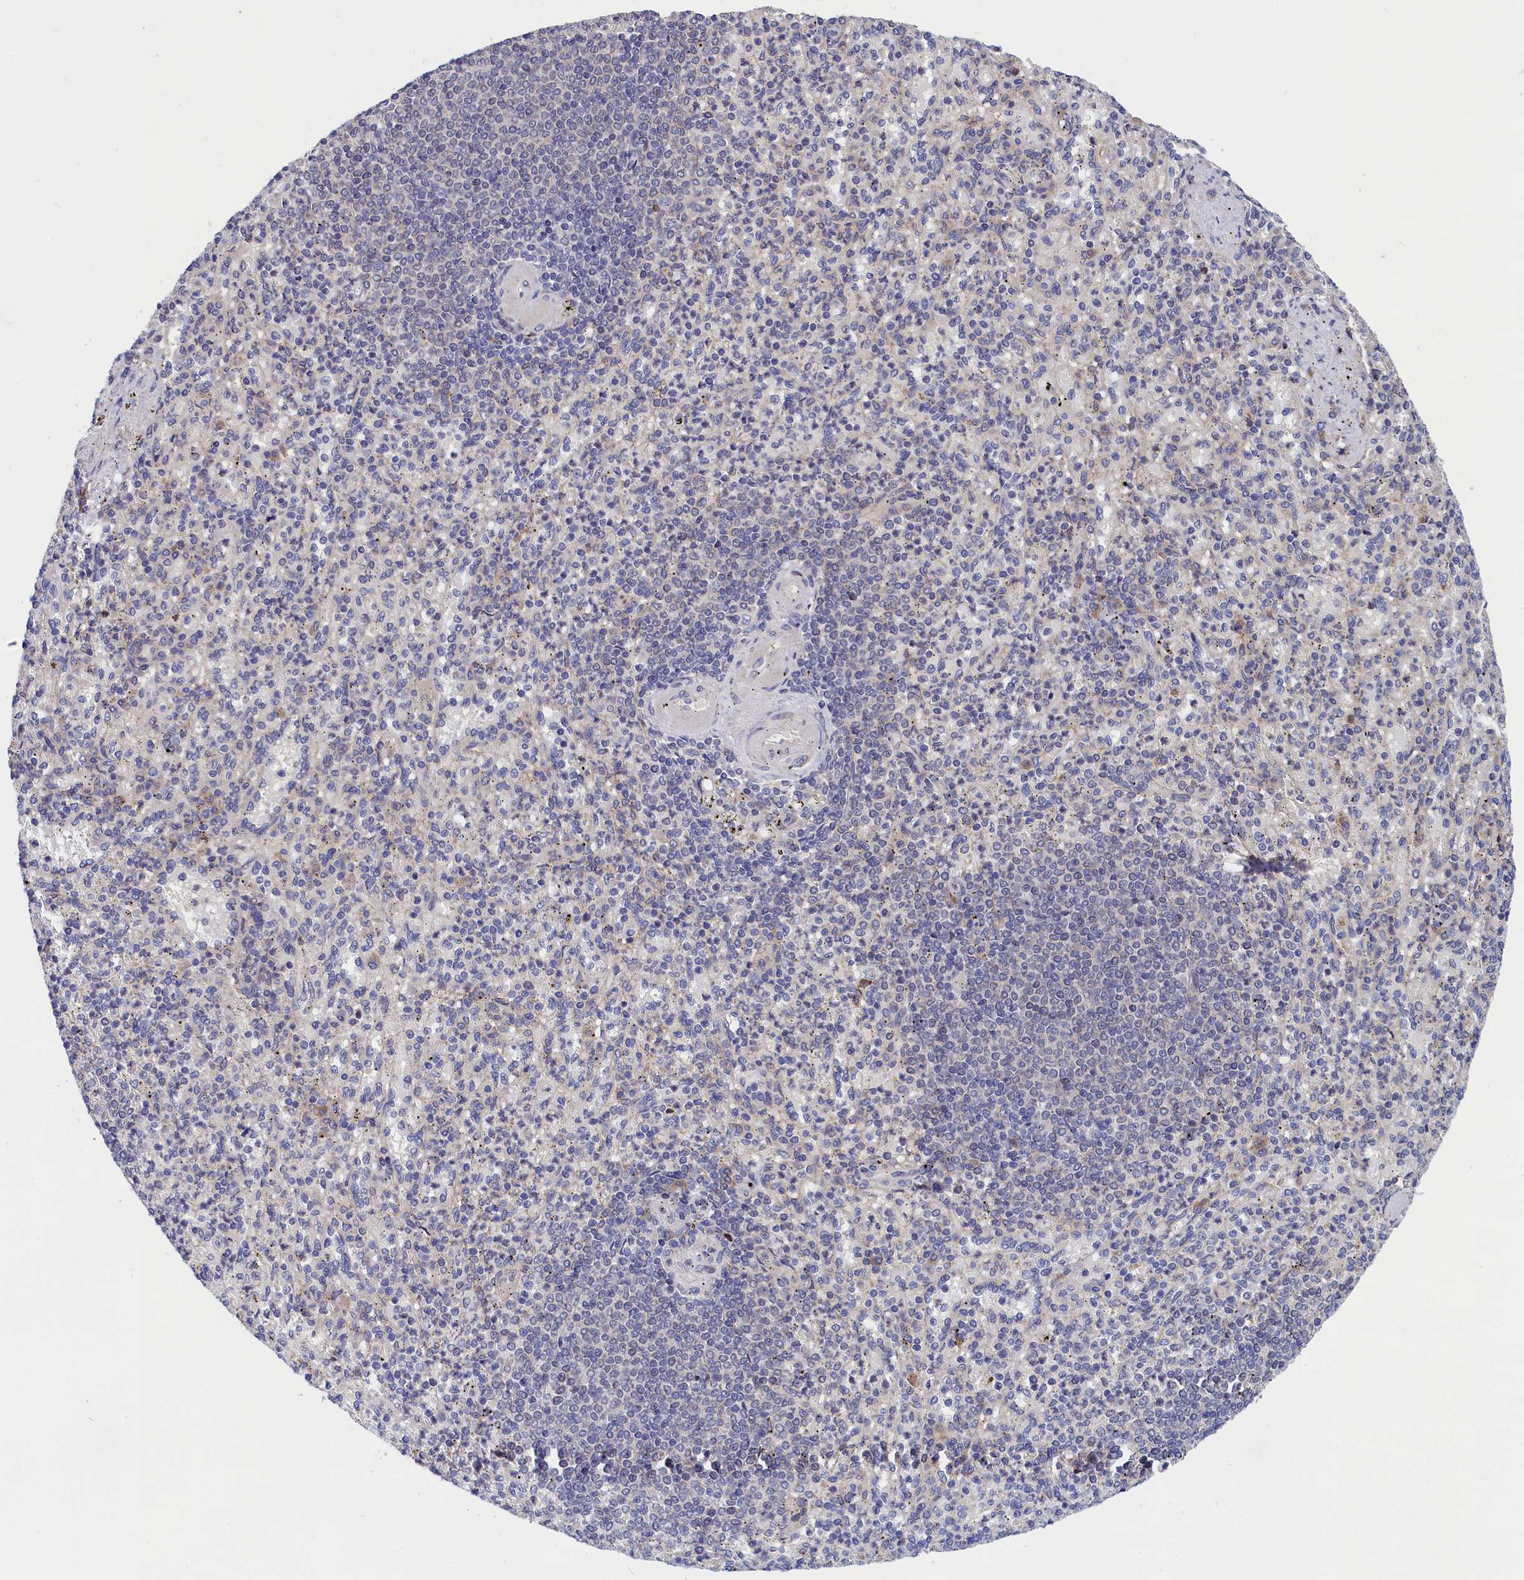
{"staining": {"intensity": "negative", "quantity": "none", "location": "none"}, "tissue": "spleen", "cell_type": "Cells in red pulp", "image_type": "normal", "snomed": [{"axis": "morphology", "description": "Normal tissue, NOS"}, {"axis": "topography", "description": "Spleen"}], "caption": "A high-resolution histopathology image shows immunohistochemistry staining of benign spleen, which exhibits no significant staining in cells in red pulp. (Immunohistochemistry (ihc), brightfield microscopy, high magnification).", "gene": "CRACD", "patient": {"sex": "female", "age": 74}}